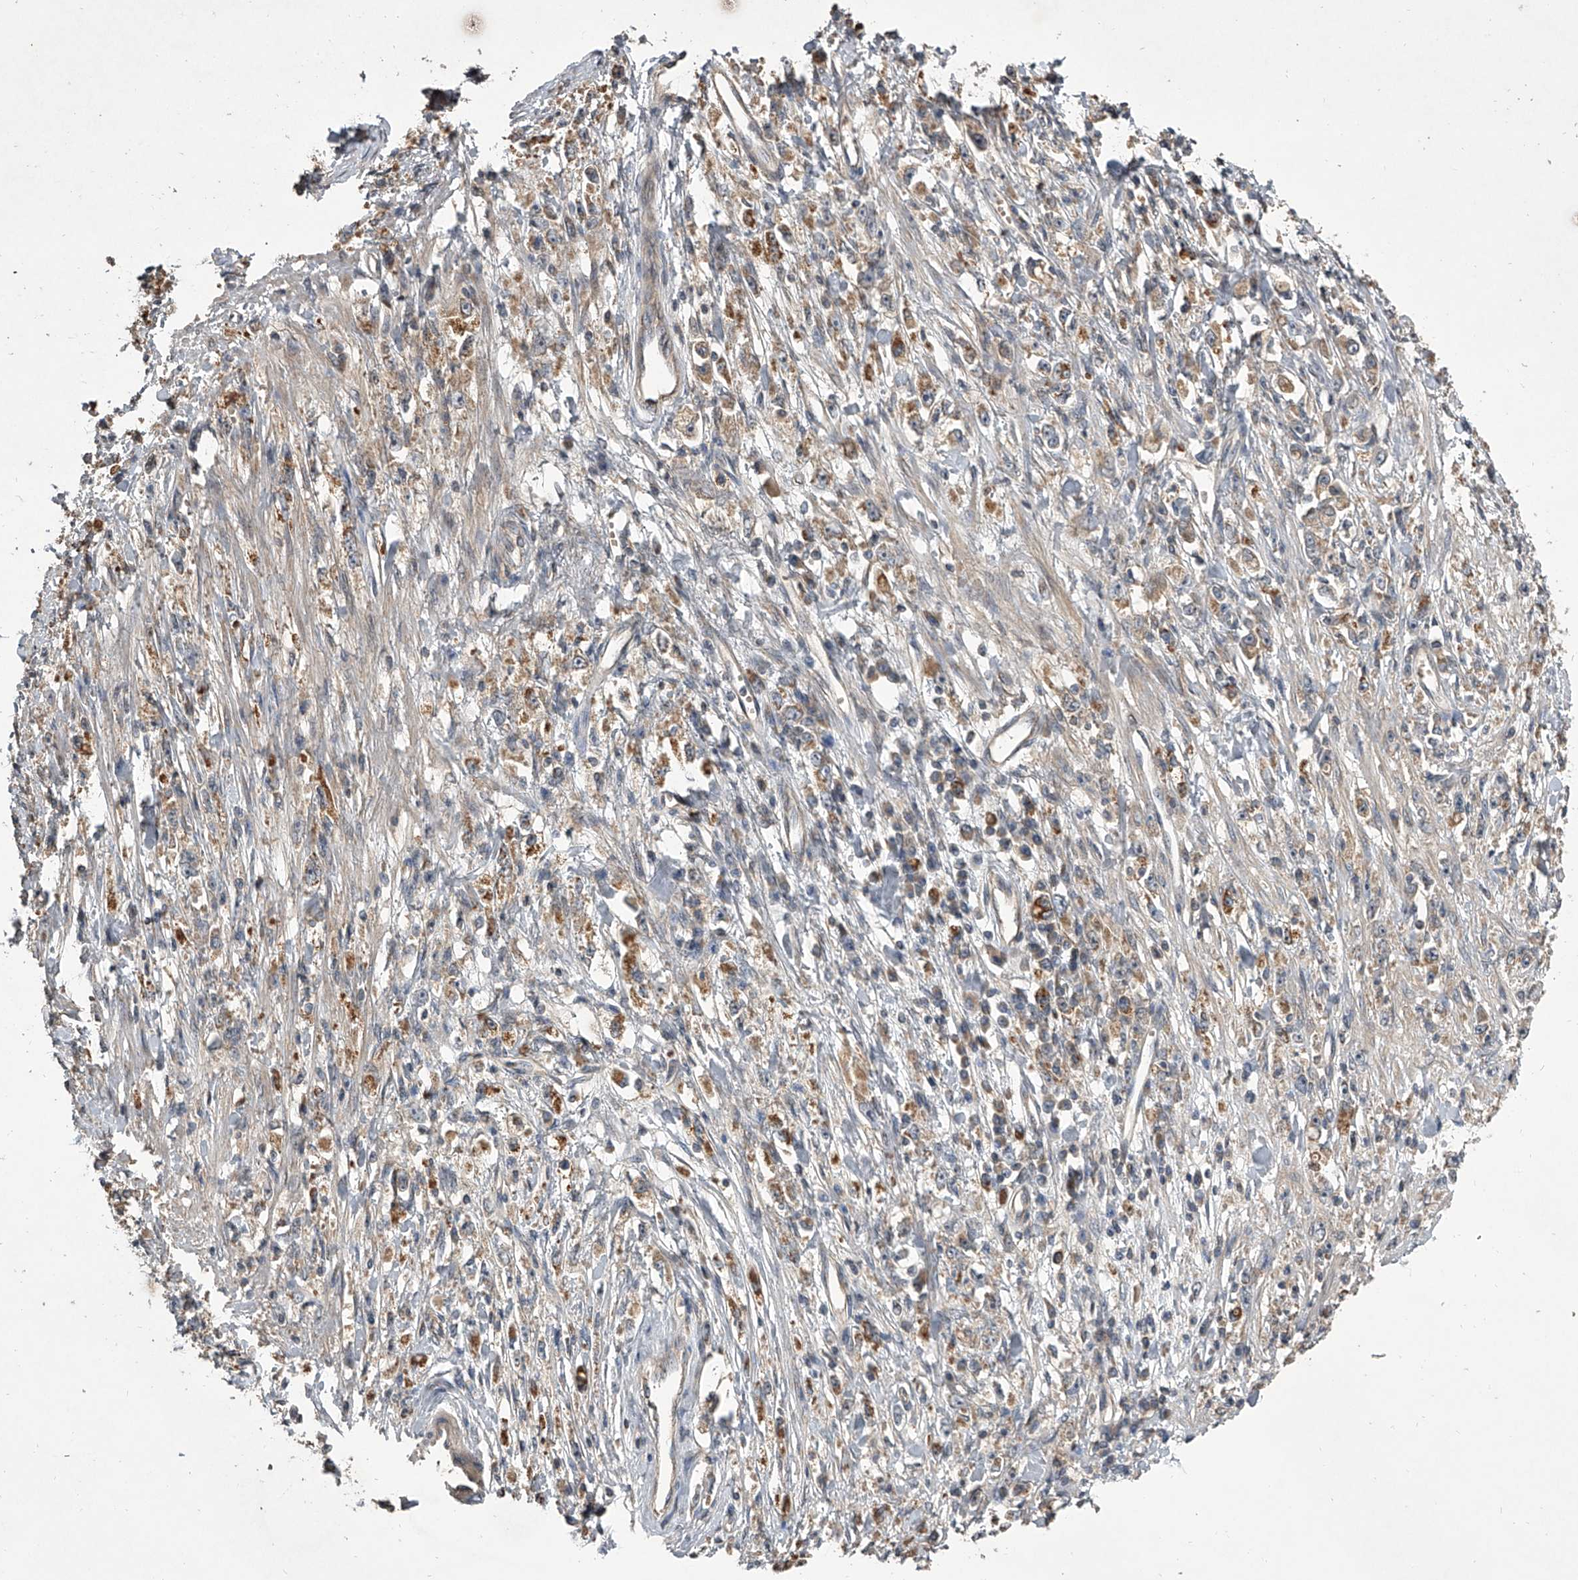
{"staining": {"intensity": "moderate", "quantity": ">75%", "location": "cytoplasmic/membranous"}, "tissue": "stomach cancer", "cell_type": "Tumor cells", "image_type": "cancer", "snomed": [{"axis": "morphology", "description": "Adenocarcinoma, NOS"}, {"axis": "topography", "description": "Stomach"}], "caption": "Tumor cells reveal medium levels of moderate cytoplasmic/membranous expression in about >75% of cells in human stomach cancer.", "gene": "NFS1", "patient": {"sex": "female", "age": 59}}